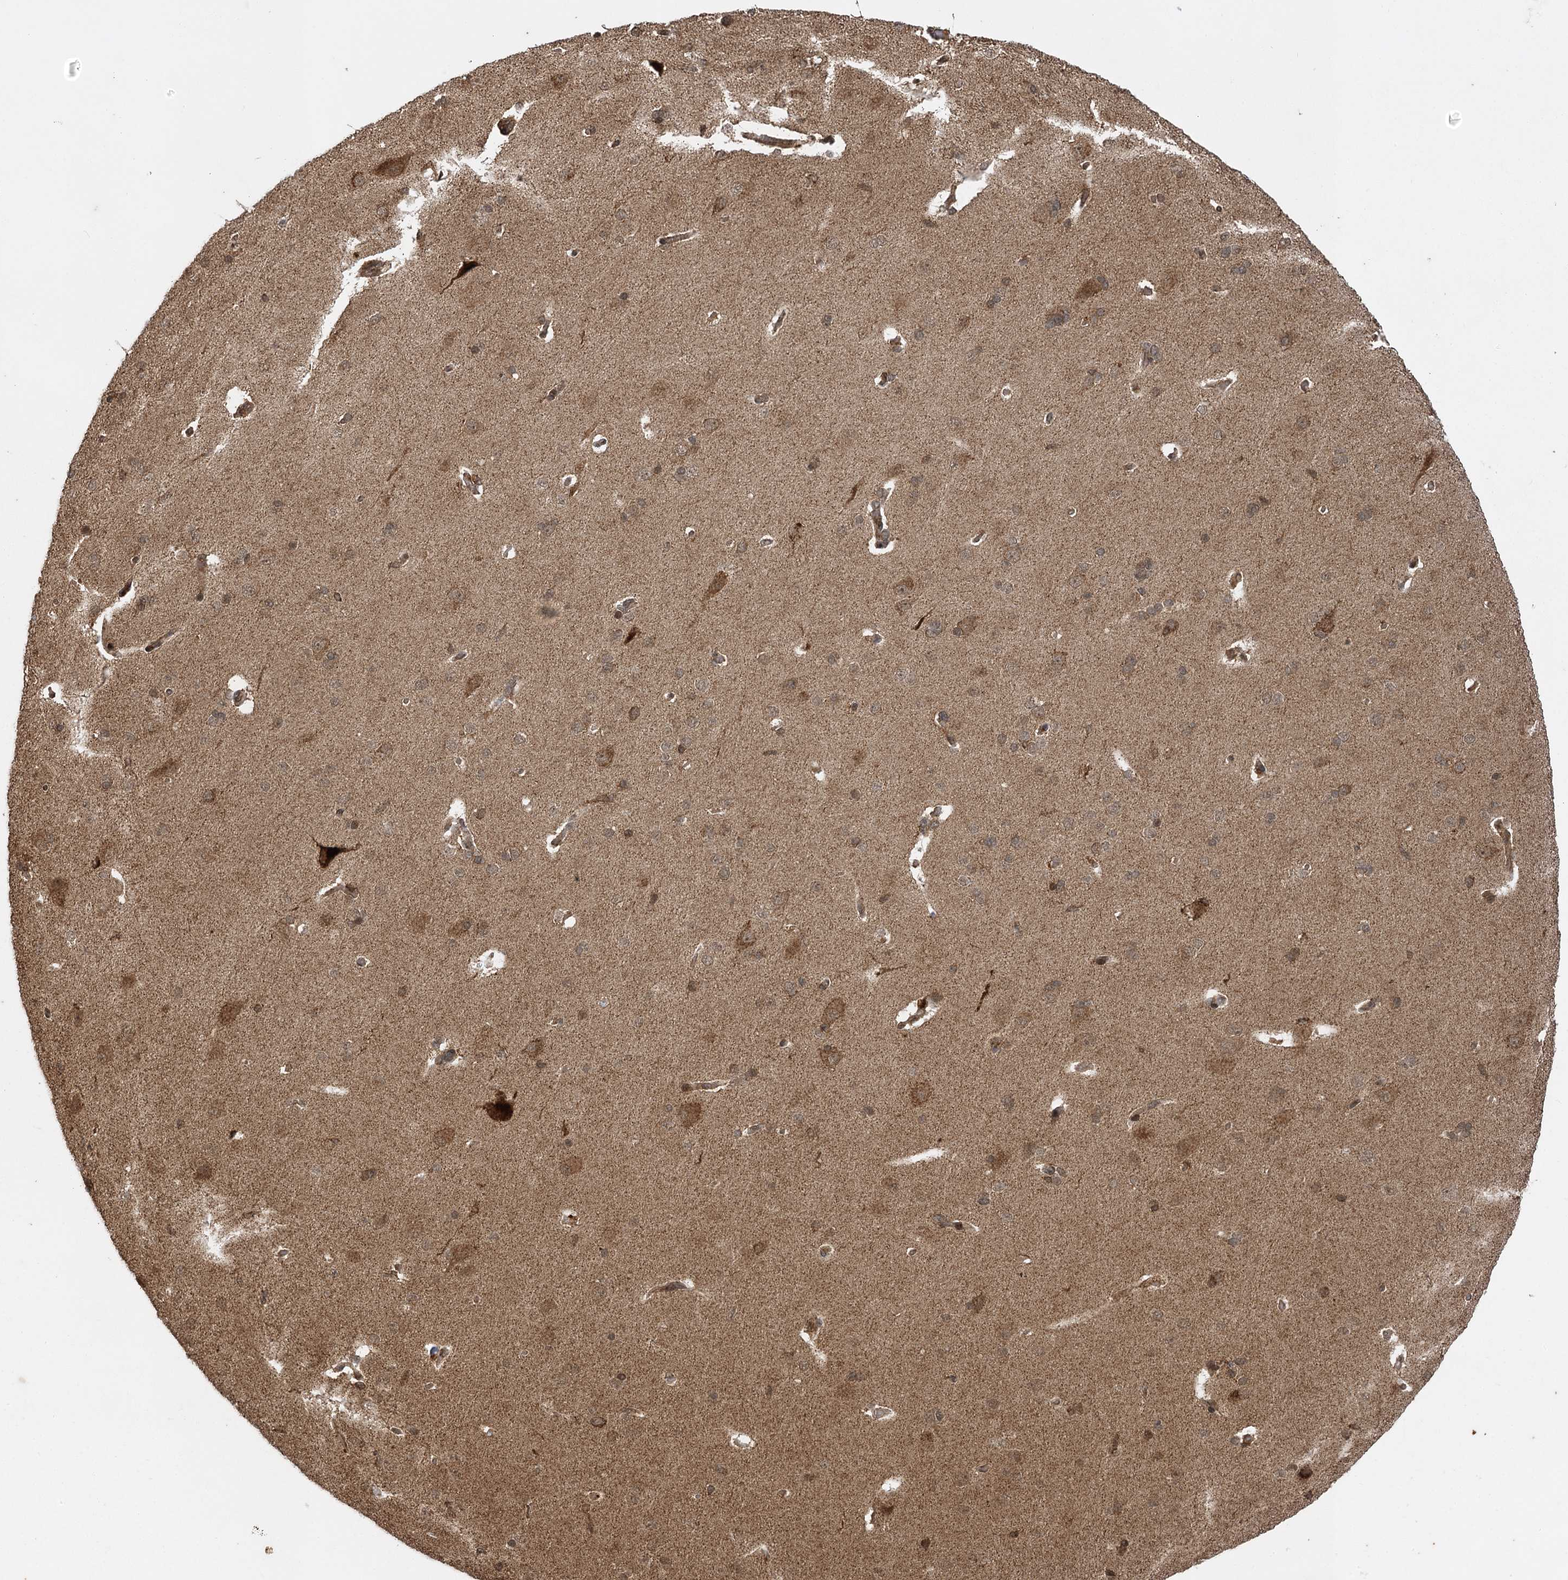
{"staining": {"intensity": "weak", "quantity": ">75%", "location": "cytoplasmic/membranous"}, "tissue": "cerebral cortex", "cell_type": "Endothelial cells", "image_type": "normal", "snomed": [{"axis": "morphology", "description": "Normal tissue, NOS"}, {"axis": "topography", "description": "Cerebral cortex"}], "caption": "Immunohistochemical staining of benign cerebral cortex shows weak cytoplasmic/membranous protein staining in approximately >75% of endothelial cells. Ihc stains the protein in brown and the nuclei are stained blue.", "gene": "IL11RA", "patient": {"sex": "male", "age": 62}}